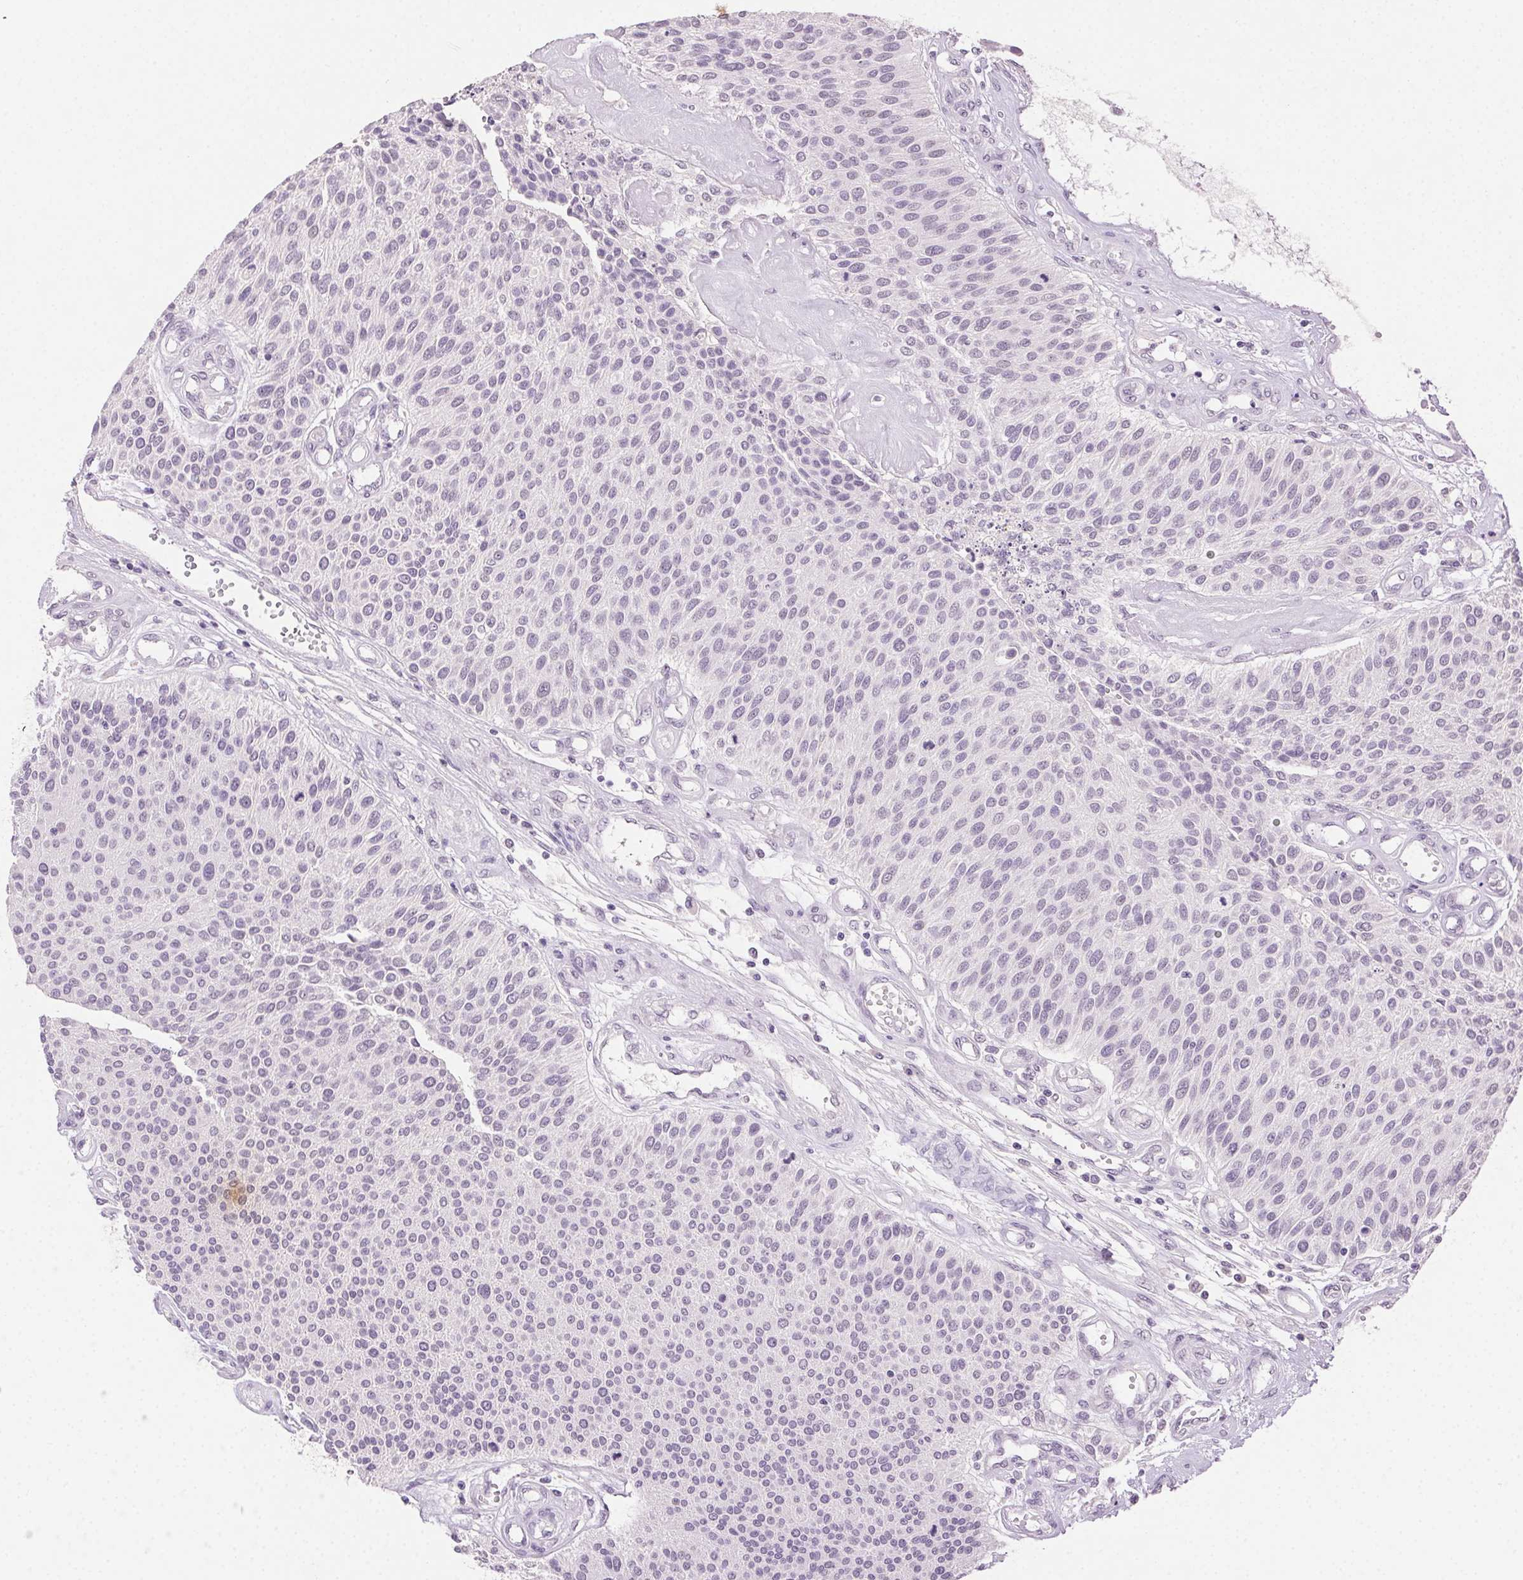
{"staining": {"intensity": "negative", "quantity": "none", "location": "none"}, "tissue": "urothelial cancer", "cell_type": "Tumor cells", "image_type": "cancer", "snomed": [{"axis": "morphology", "description": "Urothelial carcinoma, NOS"}, {"axis": "topography", "description": "Urinary bladder"}], "caption": "Transitional cell carcinoma was stained to show a protein in brown. There is no significant positivity in tumor cells.", "gene": "CLDN10", "patient": {"sex": "male", "age": 55}}